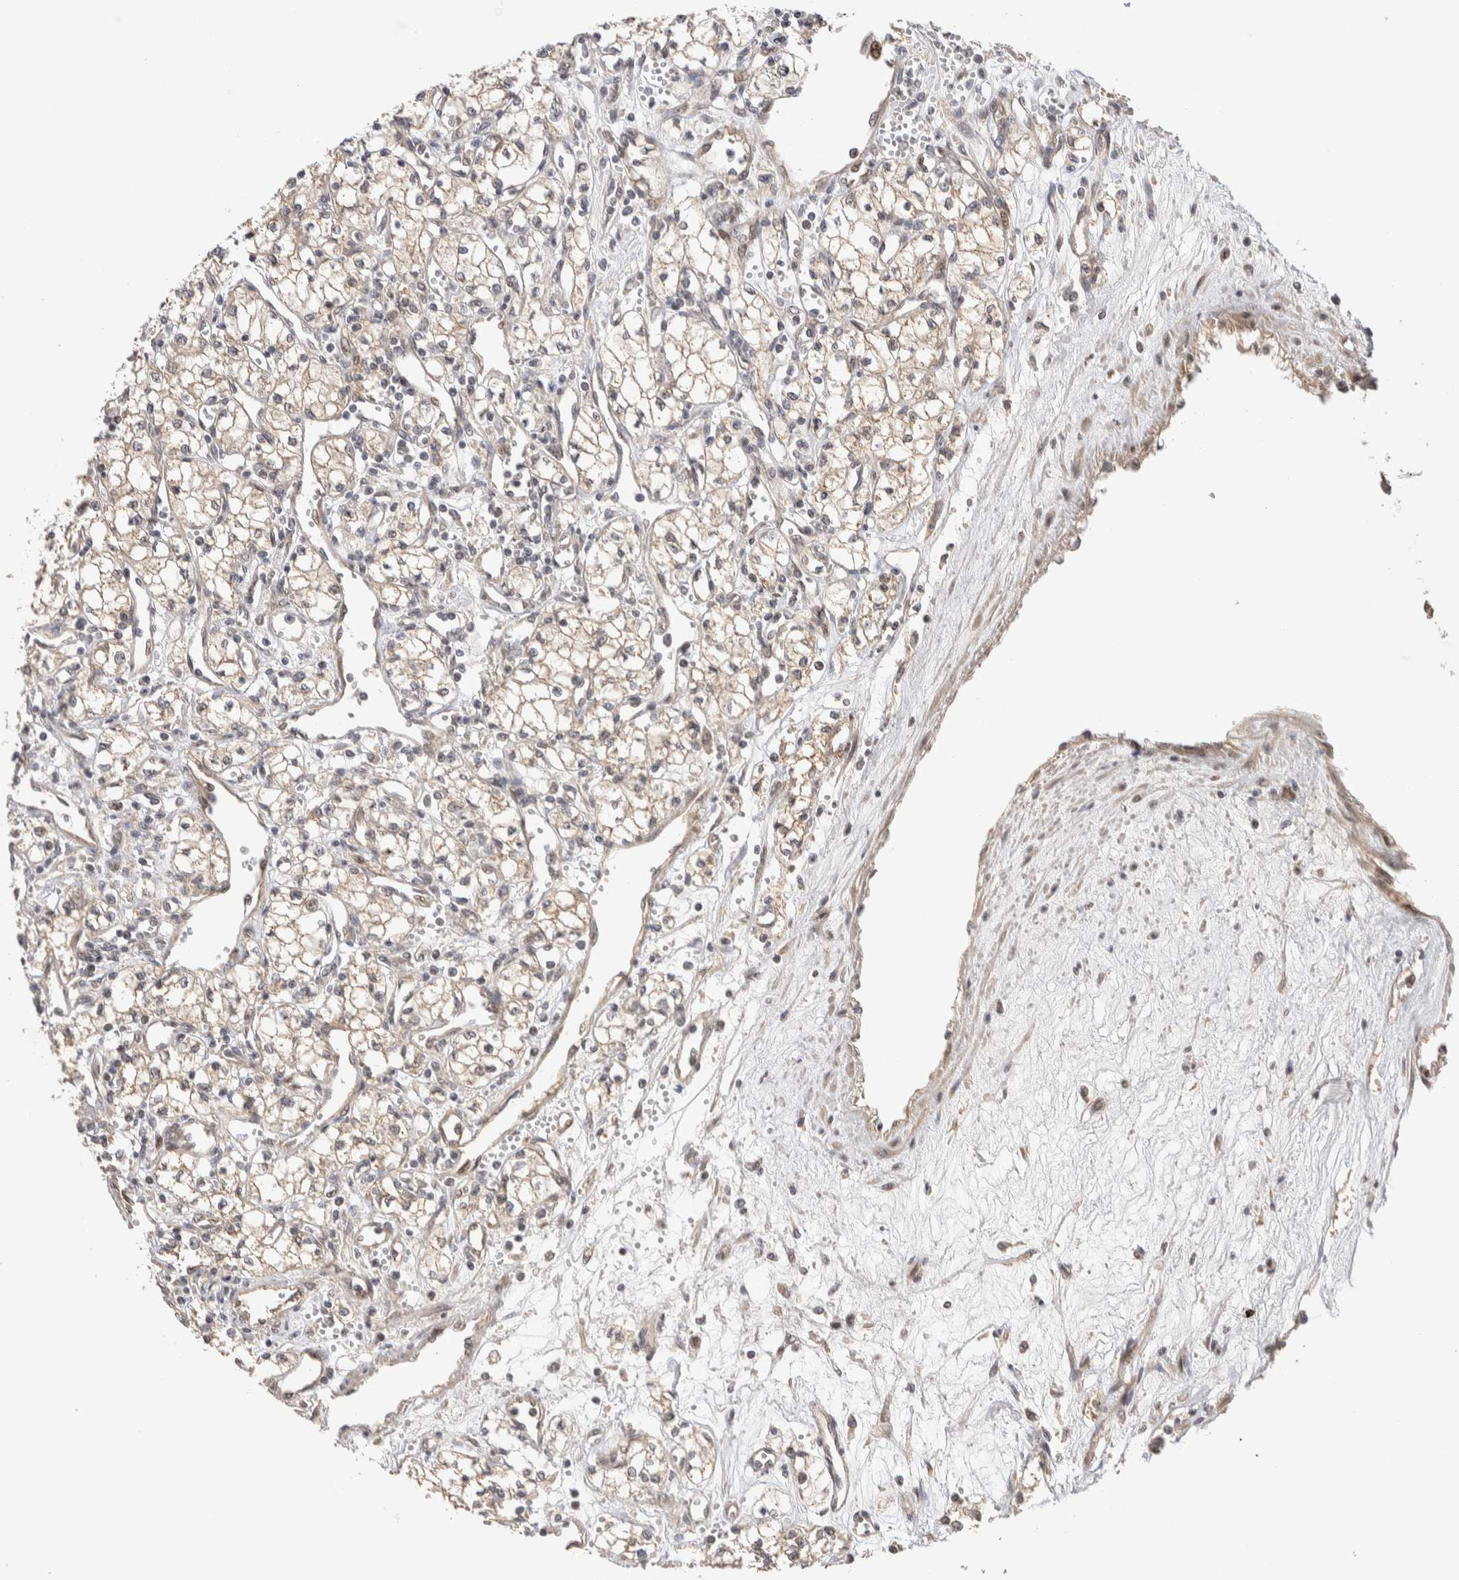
{"staining": {"intensity": "weak", "quantity": "25%-75%", "location": "cytoplasmic/membranous"}, "tissue": "renal cancer", "cell_type": "Tumor cells", "image_type": "cancer", "snomed": [{"axis": "morphology", "description": "Adenocarcinoma, NOS"}, {"axis": "topography", "description": "Kidney"}], "caption": "Immunohistochemistry image of neoplastic tissue: renal cancer stained using immunohistochemistry (IHC) demonstrates low levels of weak protein expression localized specifically in the cytoplasmic/membranous of tumor cells, appearing as a cytoplasmic/membranous brown color.", "gene": "PRDM15", "patient": {"sex": "male", "age": 59}}